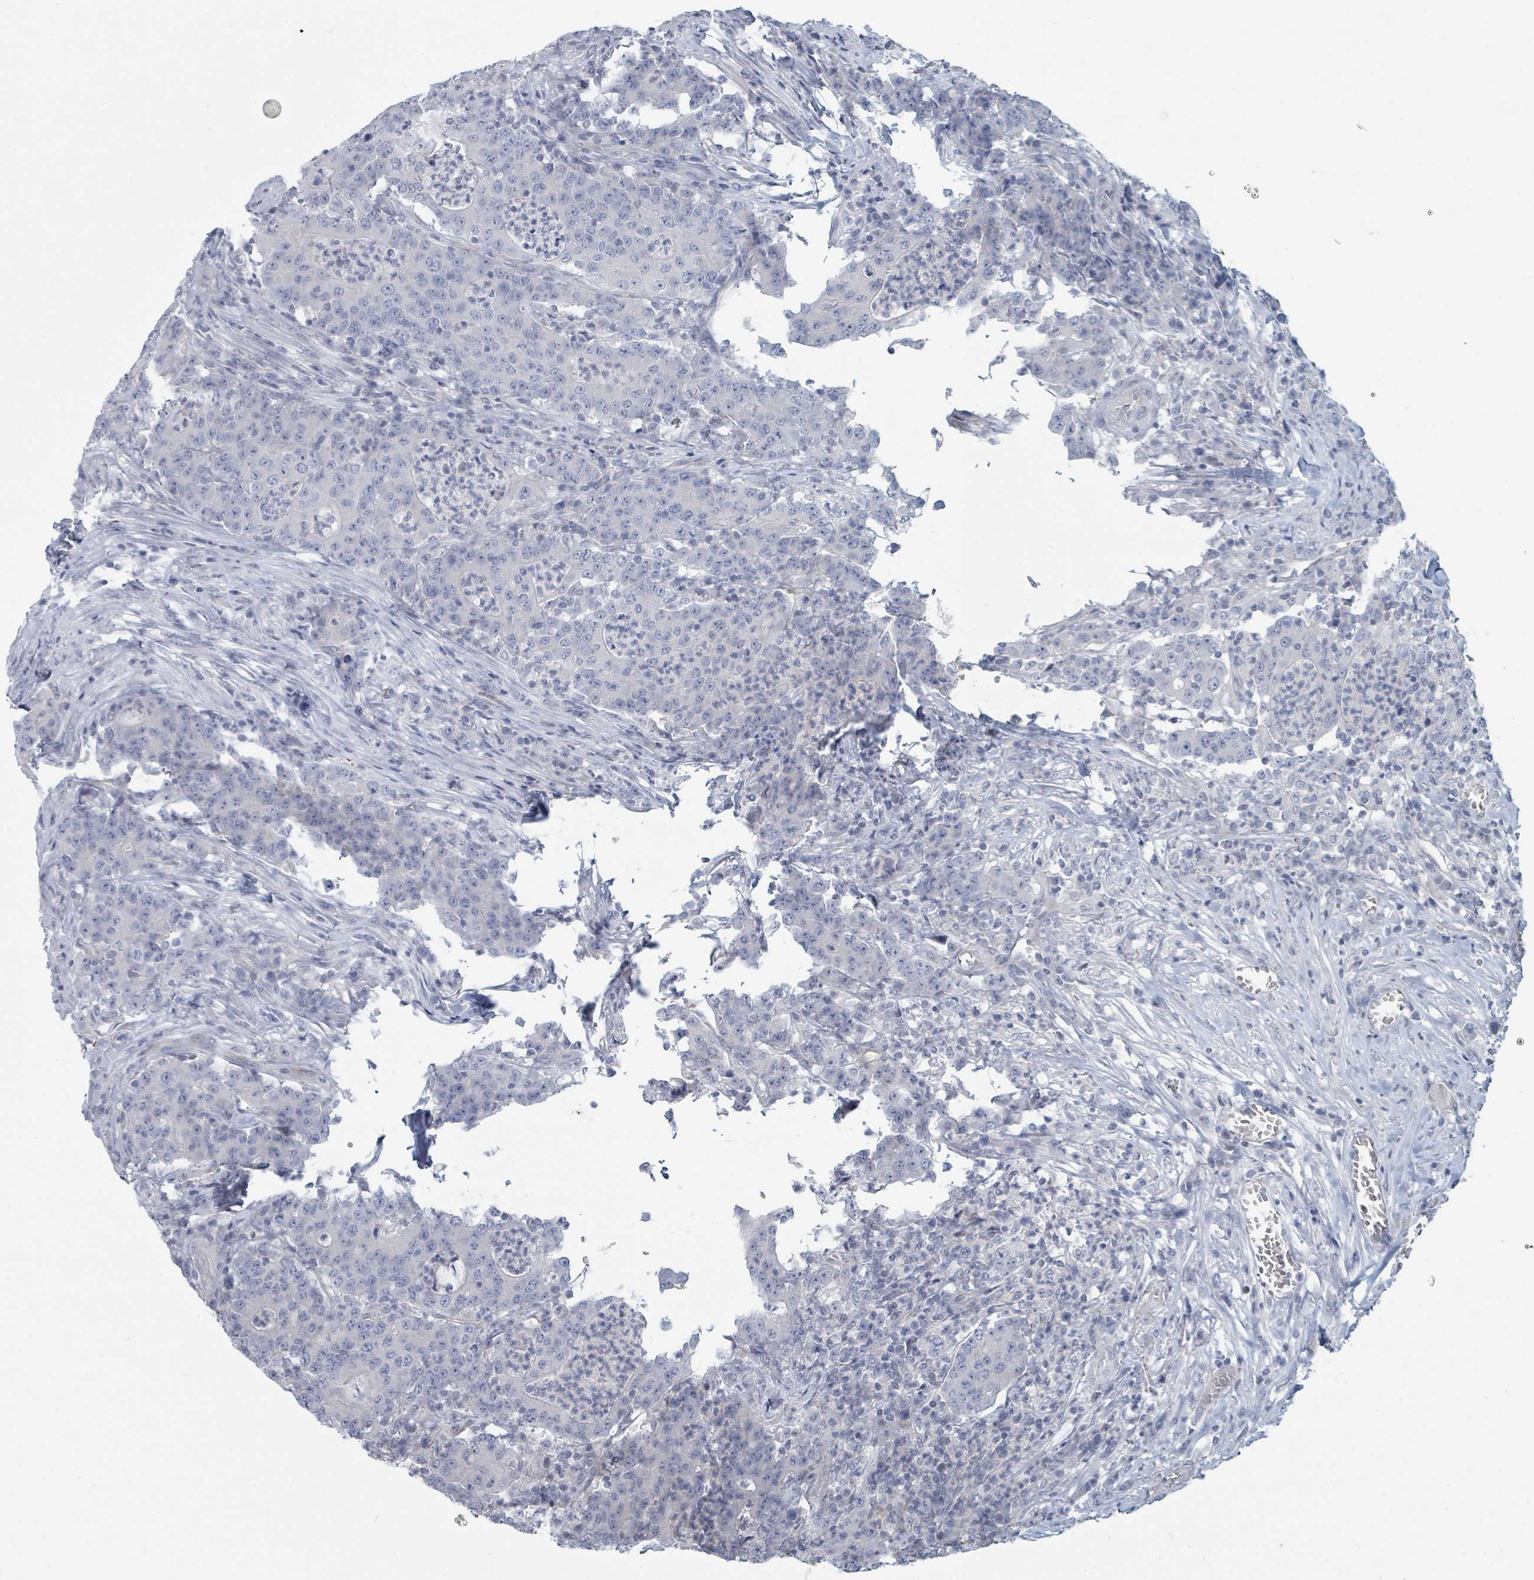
{"staining": {"intensity": "negative", "quantity": "none", "location": "none"}, "tissue": "colorectal cancer", "cell_type": "Tumor cells", "image_type": "cancer", "snomed": [{"axis": "morphology", "description": "Adenocarcinoma, NOS"}, {"axis": "topography", "description": "Colon"}], "caption": "A high-resolution micrograph shows immunohistochemistry staining of colorectal cancer (adenocarcinoma), which demonstrates no significant staining in tumor cells. The staining is performed using DAB (3,3'-diaminobenzidine) brown chromogen with nuclei counter-stained in using hematoxylin.", "gene": "SLC25A45", "patient": {"sex": "male", "age": 83}}